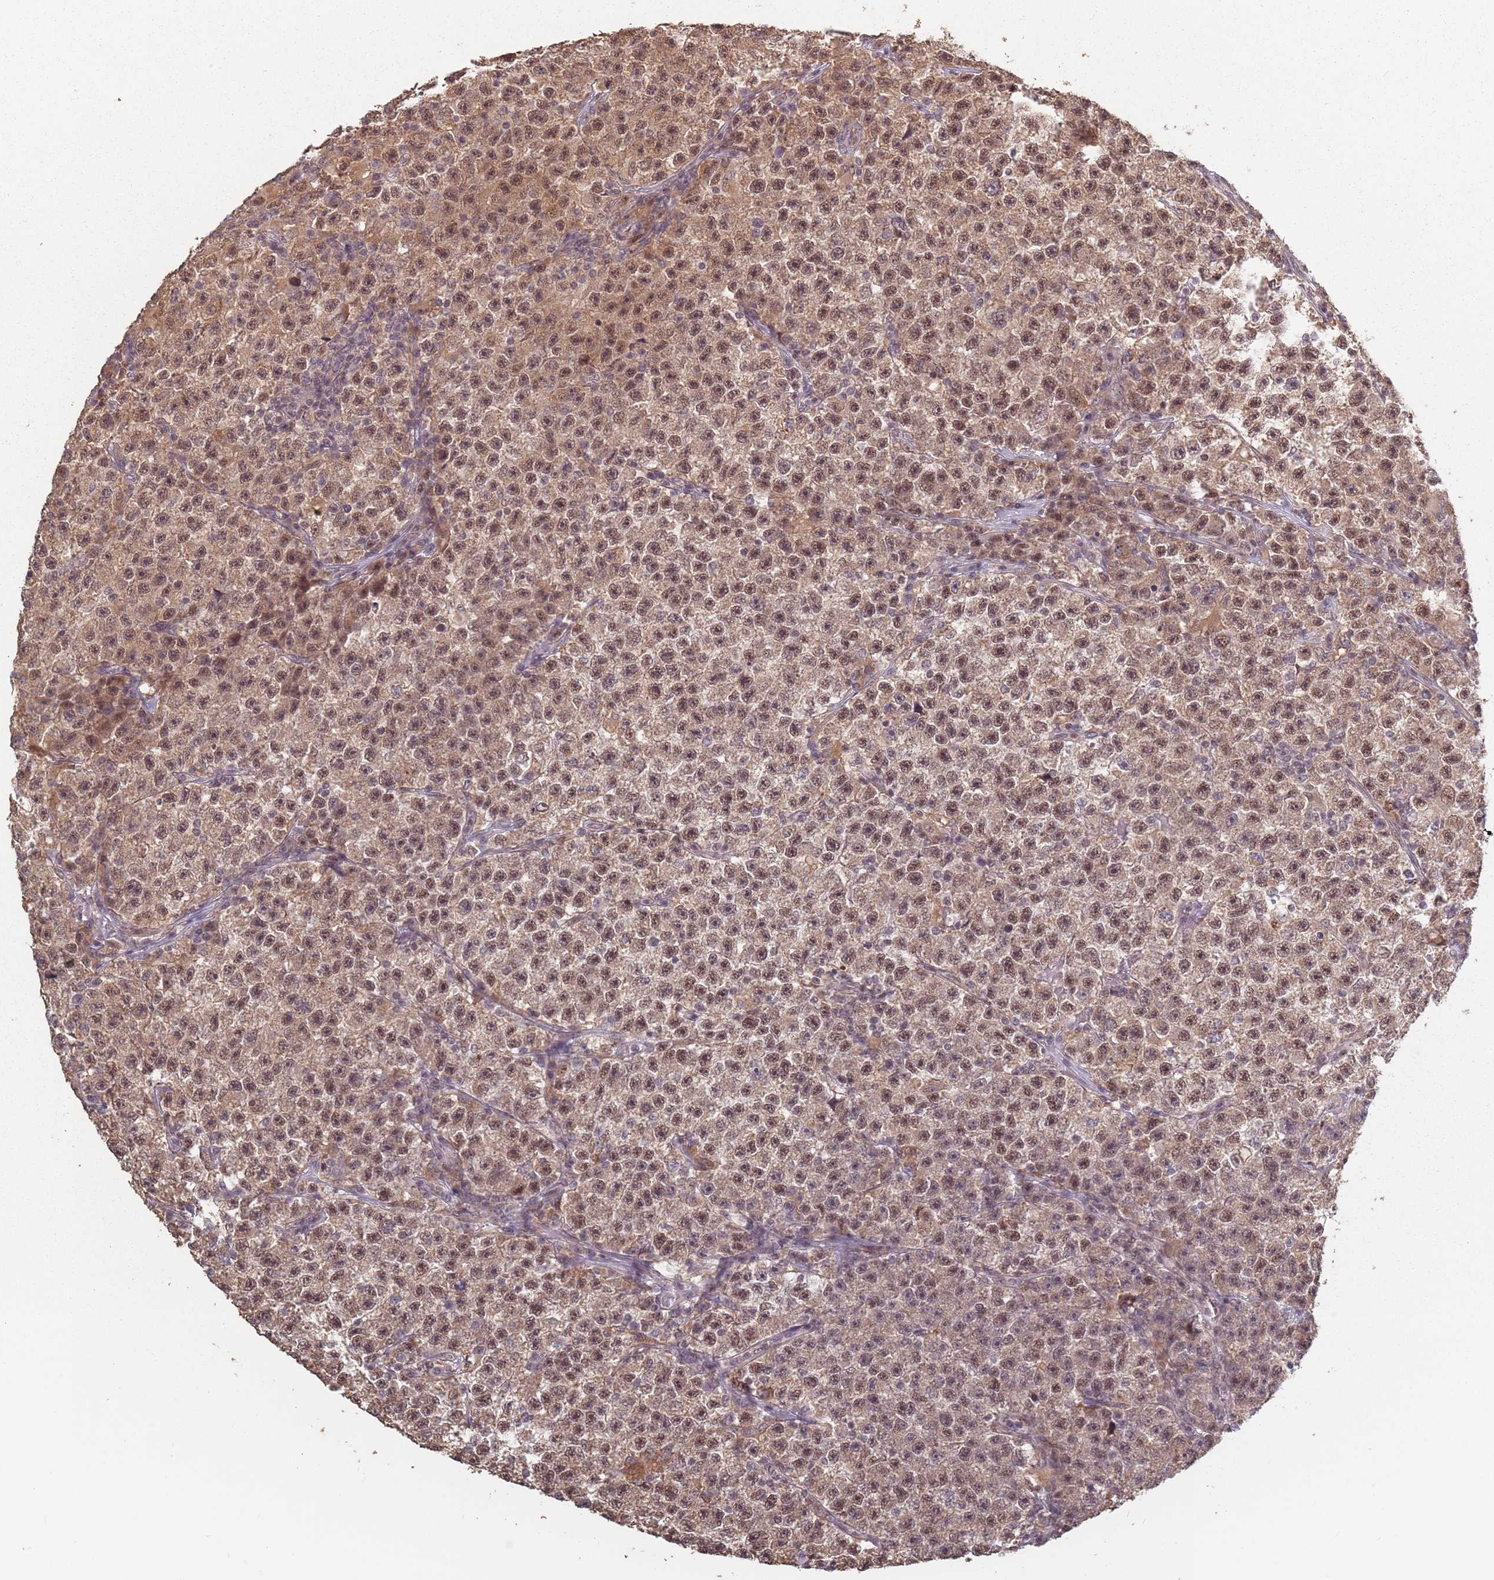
{"staining": {"intensity": "moderate", "quantity": ">75%", "location": "cytoplasmic/membranous,nuclear"}, "tissue": "testis cancer", "cell_type": "Tumor cells", "image_type": "cancer", "snomed": [{"axis": "morphology", "description": "Seminoma, NOS"}, {"axis": "topography", "description": "Testis"}], "caption": "DAB immunohistochemical staining of testis seminoma exhibits moderate cytoplasmic/membranous and nuclear protein staining in approximately >75% of tumor cells.", "gene": "VPS52", "patient": {"sex": "male", "age": 22}}